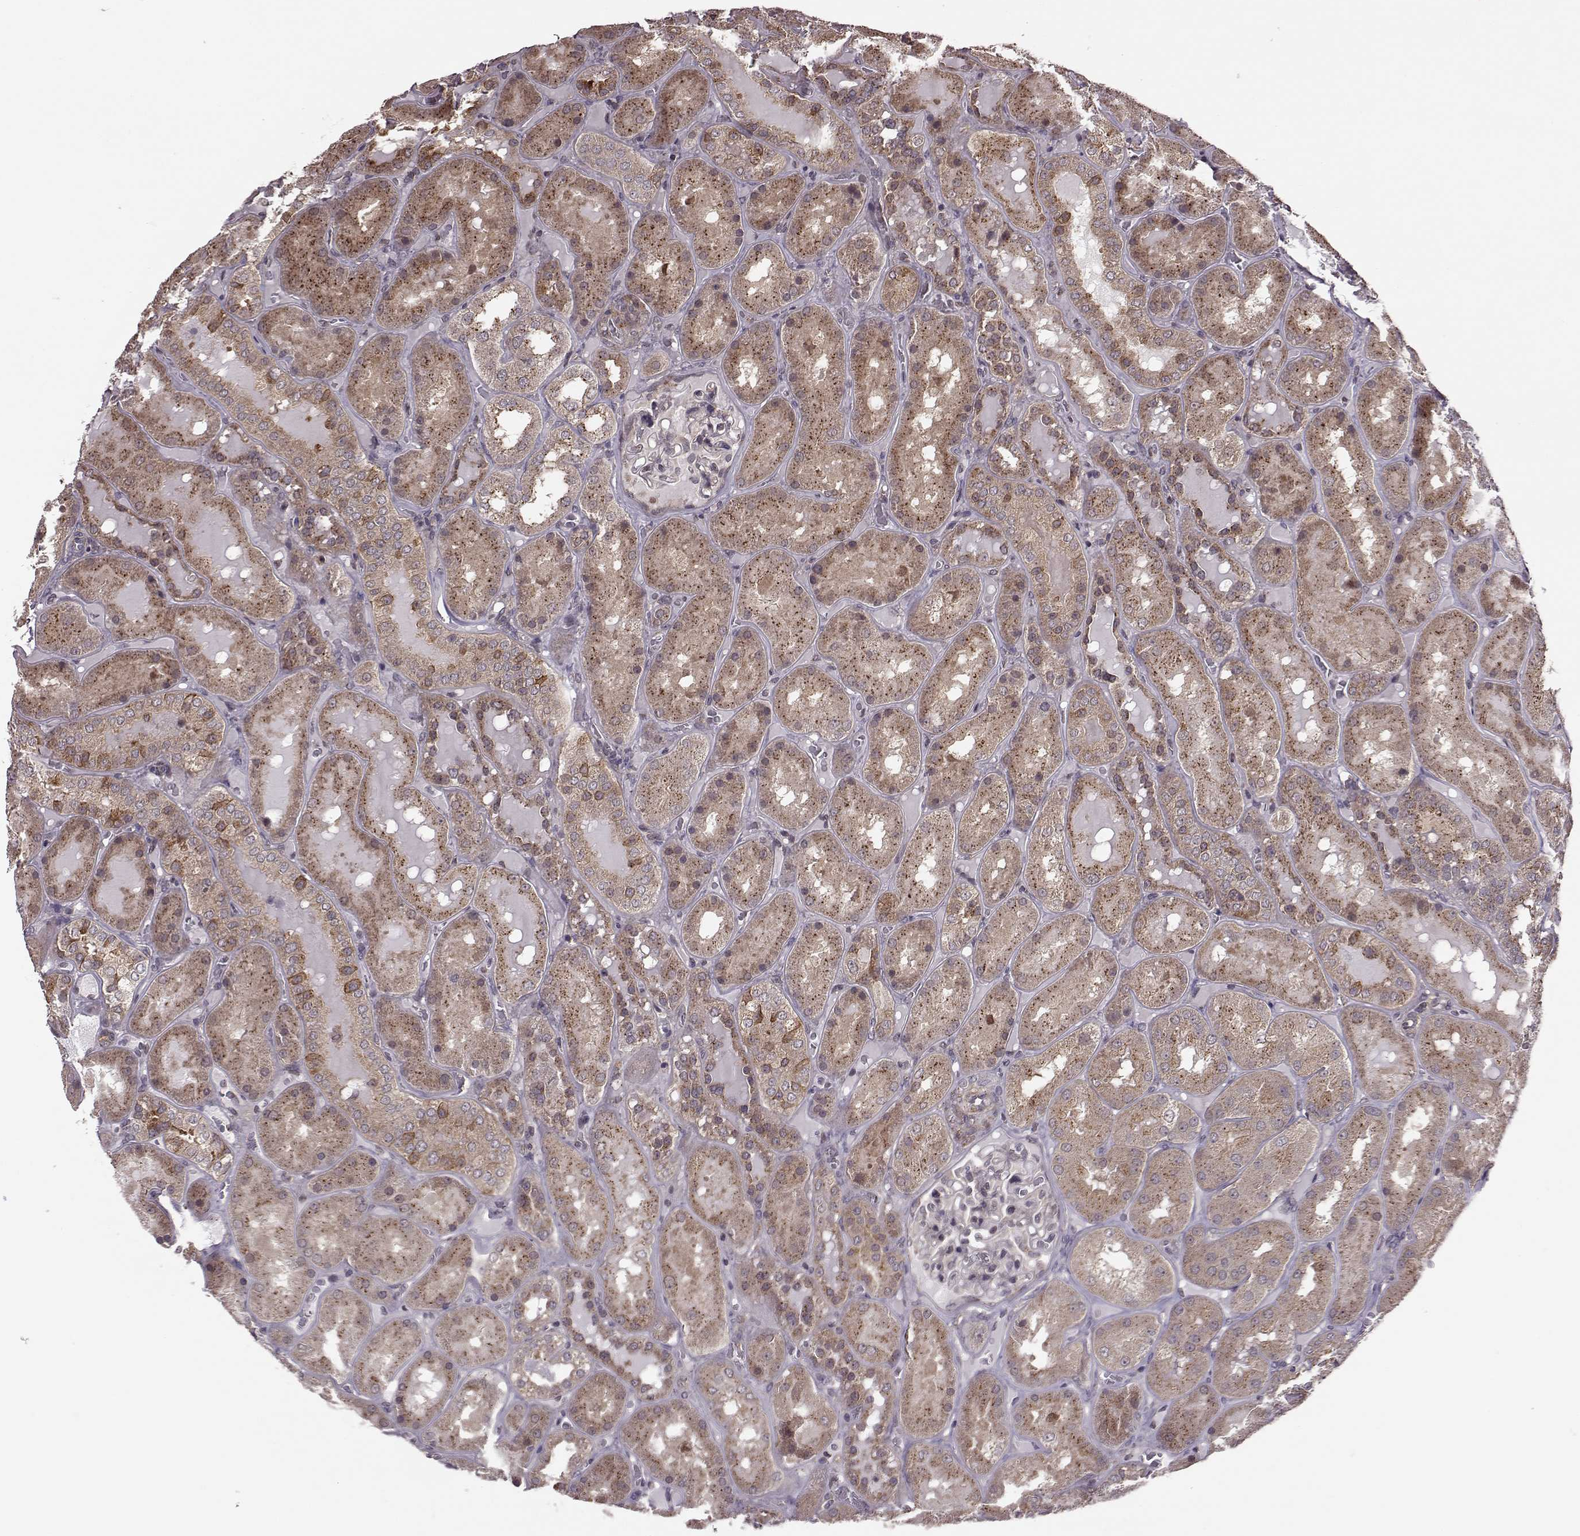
{"staining": {"intensity": "moderate", "quantity": ">75%", "location": "cytoplasmic/membranous"}, "tissue": "kidney", "cell_type": "Cells in glomeruli", "image_type": "normal", "snomed": [{"axis": "morphology", "description": "Normal tissue, NOS"}, {"axis": "topography", "description": "Kidney"}], "caption": "An immunohistochemistry (IHC) histopathology image of normal tissue is shown. Protein staining in brown highlights moderate cytoplasmic/membranous positivity in kidney within cells in glomeruli.", "gene": "FNIP2", "patient": {"sex": "male", "age": 73}}